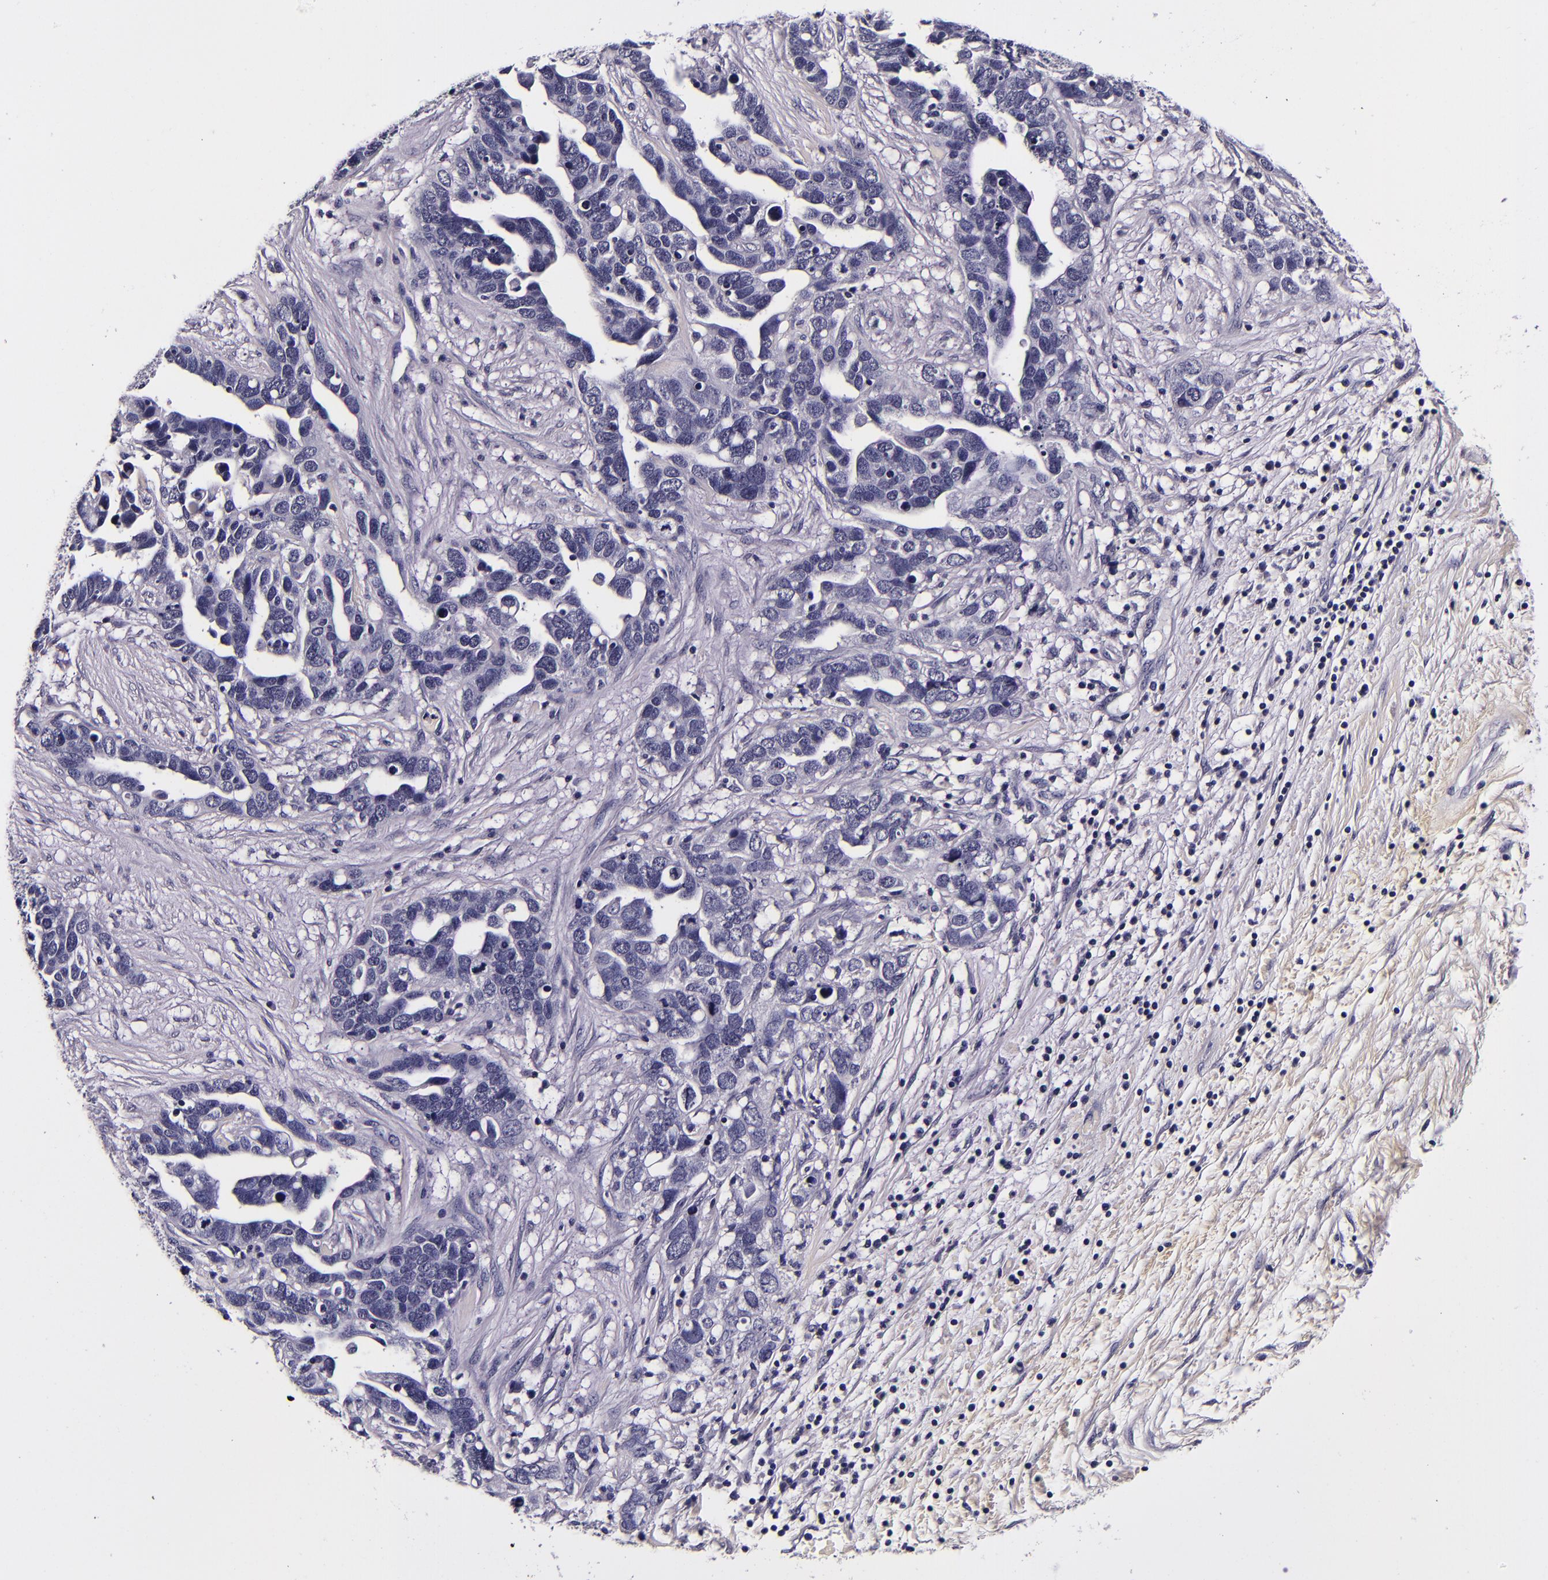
{"staining": {"intensity": "negative", "quantity": "none", "location": "none"}, "tissue": "ovarian cancer", "cell_type": "Tumor cells", "image_type": "cancer", "snomed": [{"axis": "morphology", "description": "Cystadenocarcinoma, serous, NOS"}, {"axis": "topography", "description": "Ovary"}], "caption": "This is a micrograph of immunohistochemistry (IHC) staining of ovarian serous cystadenocarcinoma, which shows no positivity in tumor cells.", "gene": "FBN1", "patient": {"sex": "female", "age": 54}}